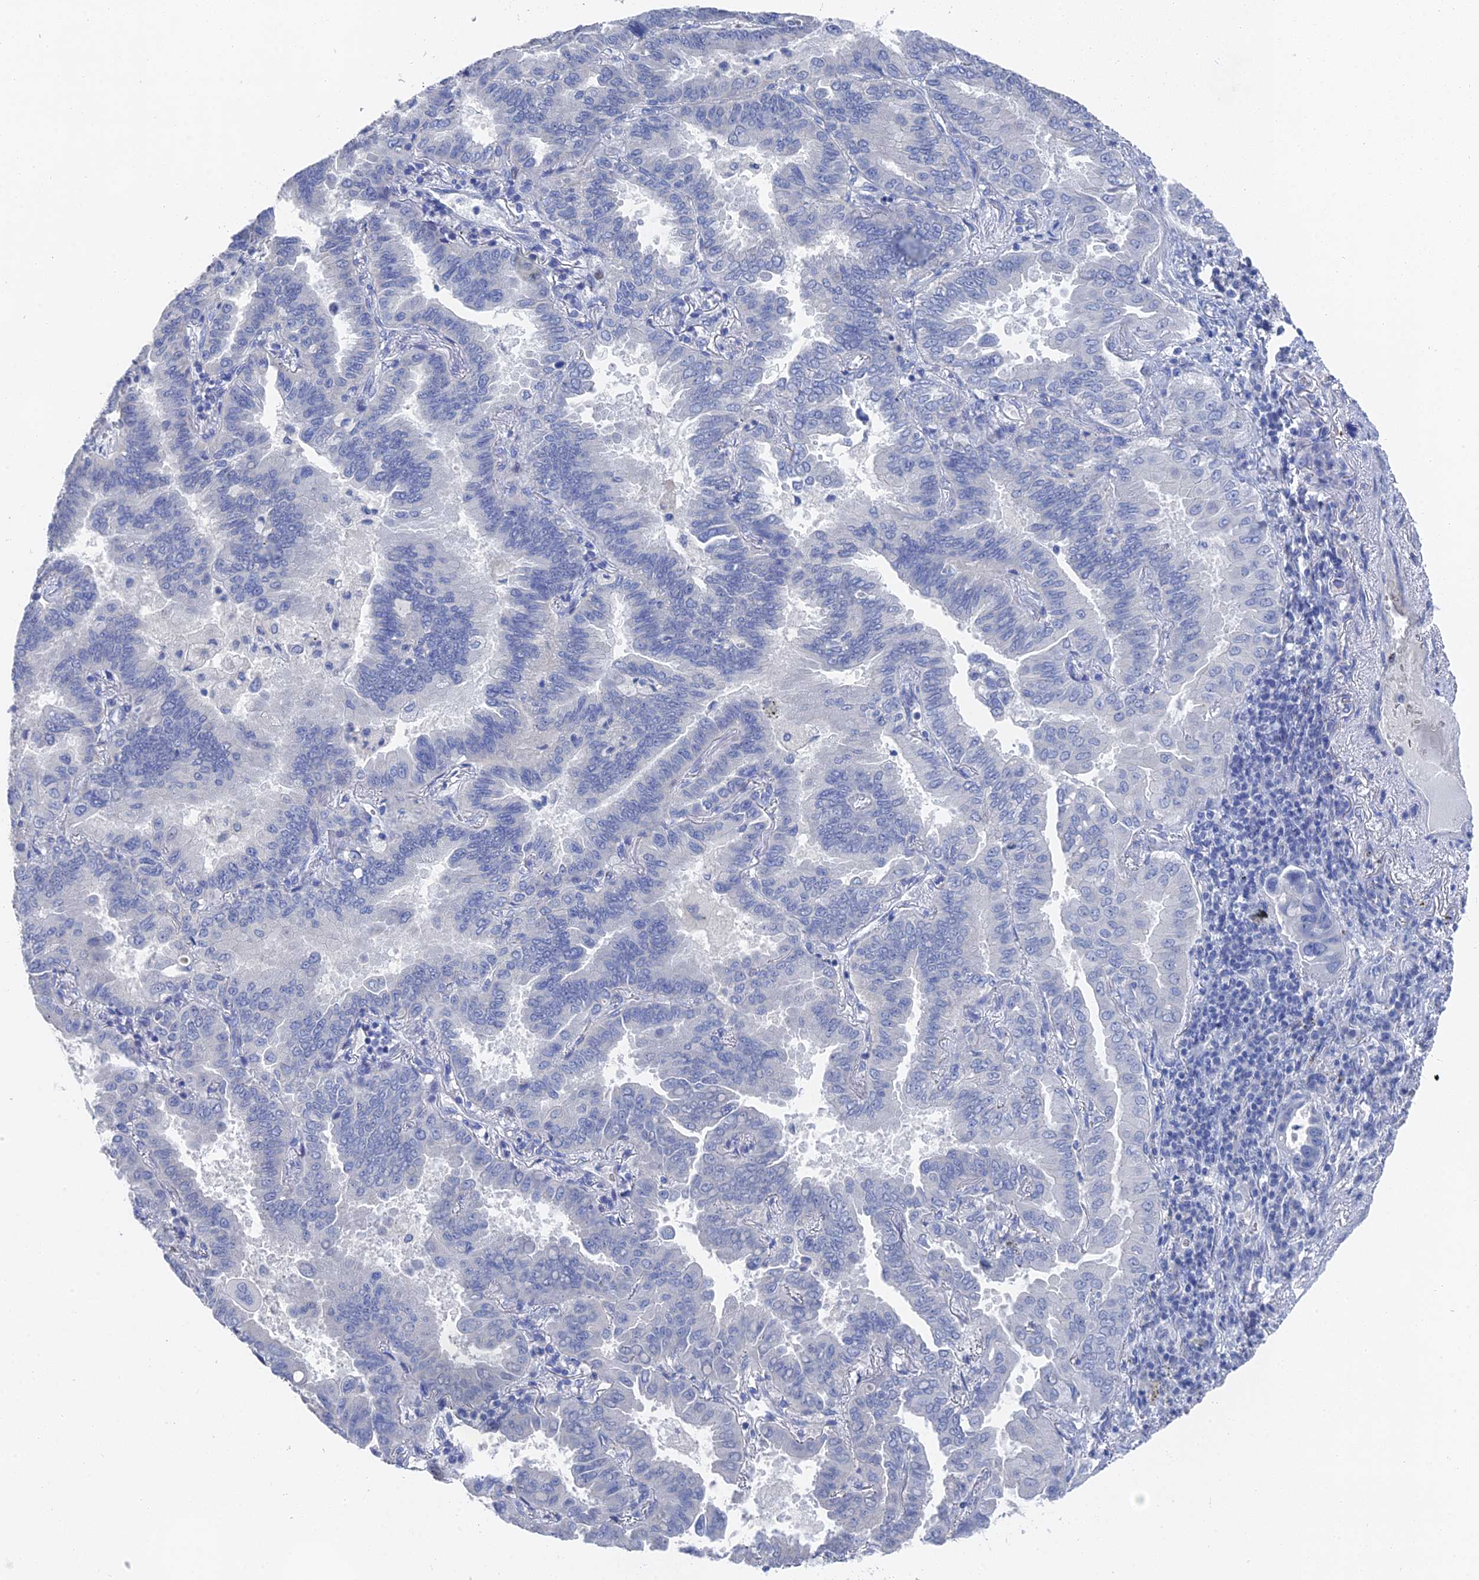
{"staining": {"intensity": "negative", "quantity": "none", "location": "none"}, "tissue": "lung cancer", "cell_type": "Tumor cells", "image_type": "cancer", "snomed": [{"axis": "morphology", "description": "Adenocarcinoma, NOS"}, {"axis": "topography", "description": "Lung"}], "caption": "Tumor cells show no significant protein staining in adenocarcinoma (lung).", "gene": "GFAP", "patient": {"sex": "male", "age": 64}}